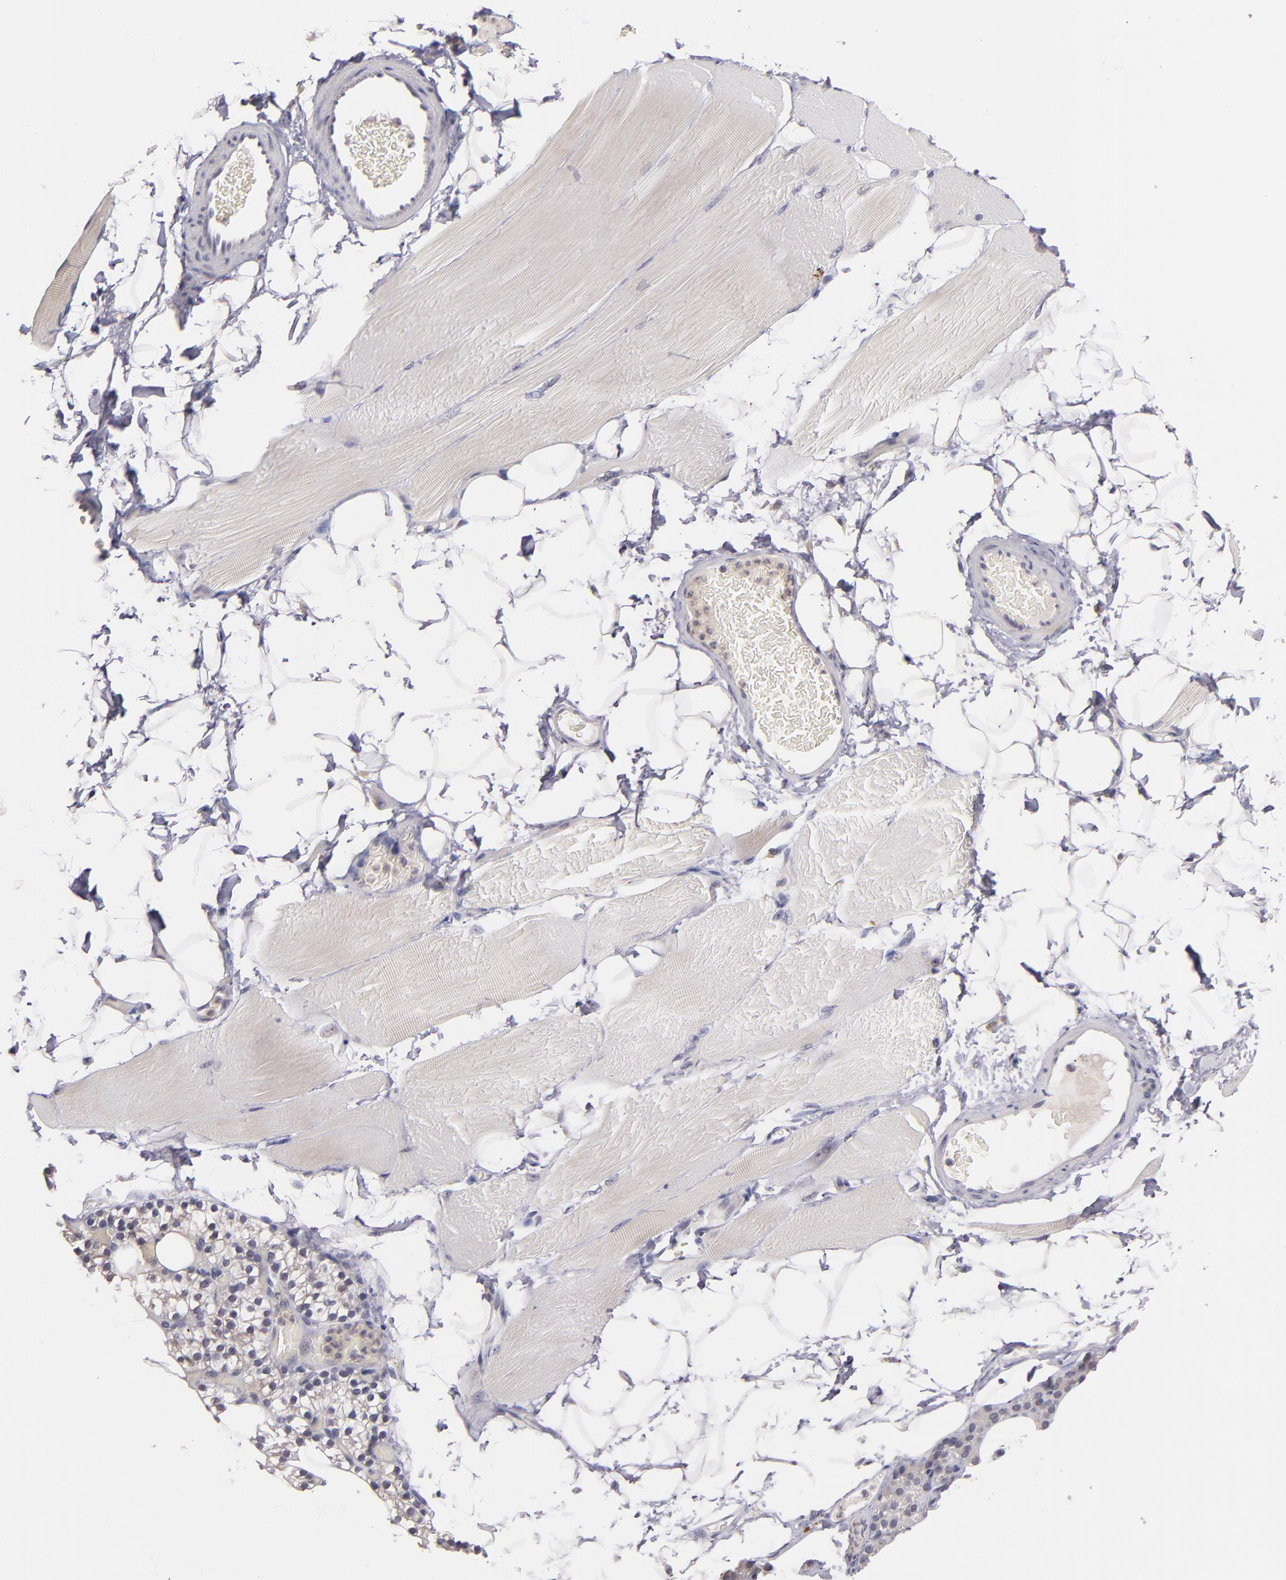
{"staining": {"intensity": "negative", "quantity": "none", "location": "none"}, "tissue": "skeletal muscle", "cell_type": "Myocytes", "image_type": "normal", "snomed": [{"axis": "morphology", "description": "Normal tissue, NOS"}, {"axis": "topography", "description": "Skeletal muscle"}, {"axis": "topography", "description": "Parathyroid gland"}], "caption": "A high-resolution histopathology image shows immunohistochemistry (IHC) staining of unremarkable skeletal muscle, which reveals no significant positivity in myocytes.", "gene": "CDC7", "patient": {"sex": "female", "age": 37}}